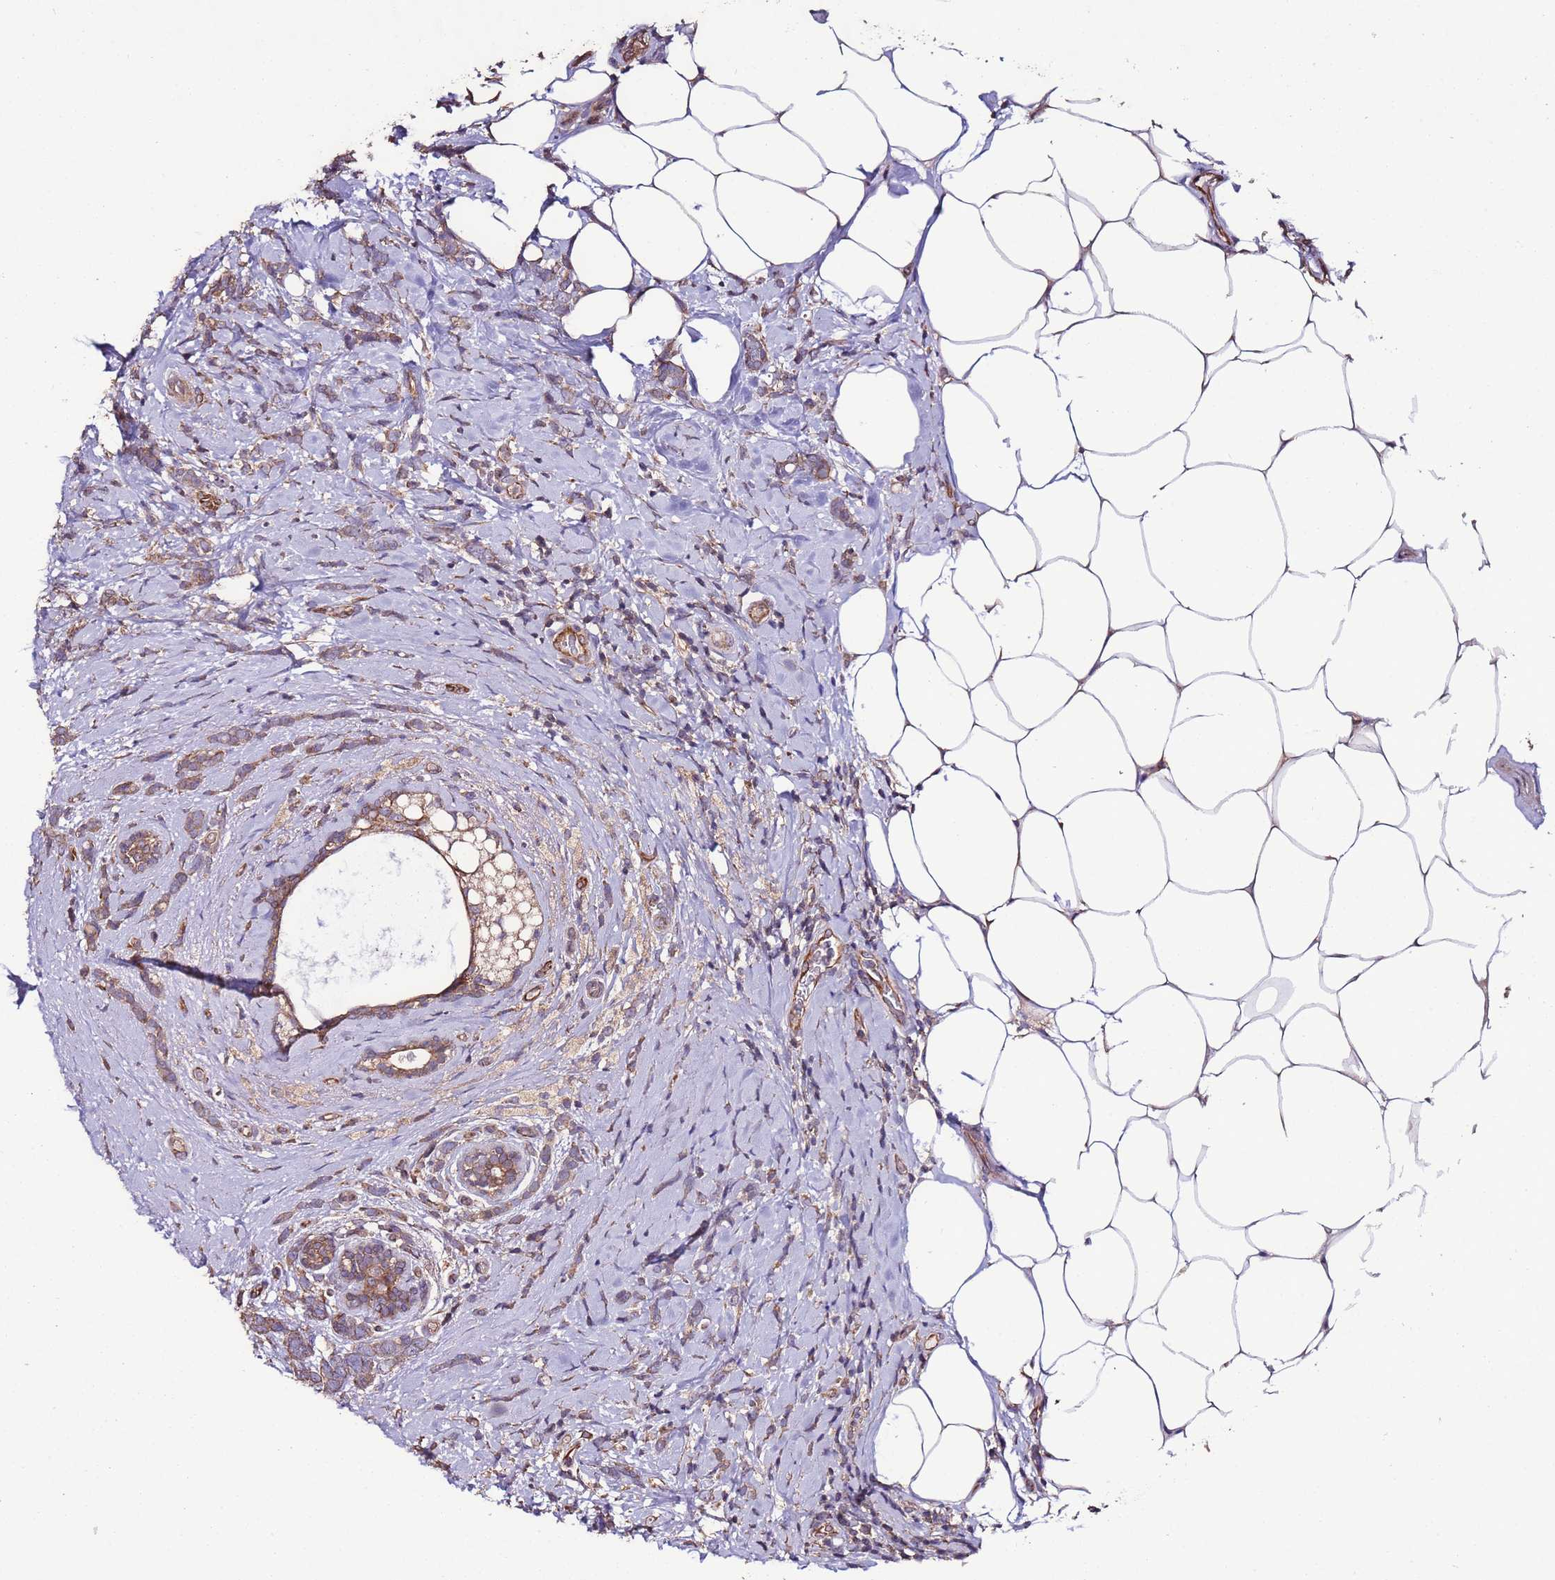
{"staining": {"intensity": "weak", "quantity": ">75%", "location": "cytoplasmic/membranous"}, "tissue": "breast cancer", "cell_type": "Tumor cells", "image_type": "cancer", "snomed": [{"axis": "morphology", "description": "Lobular carcinoma"}, {"axis": "topography", "description": "Breast"}], "caption": "Protein staining displays weak cytoplasmic/membranous staining in approximately >75% of tumor cells in breast lobular carcinoma. (Brightfield microscopy of DAB IHC at high magnification).", "gene": "SLC41A3", "patient": {"sex": "female", "age": 58}}